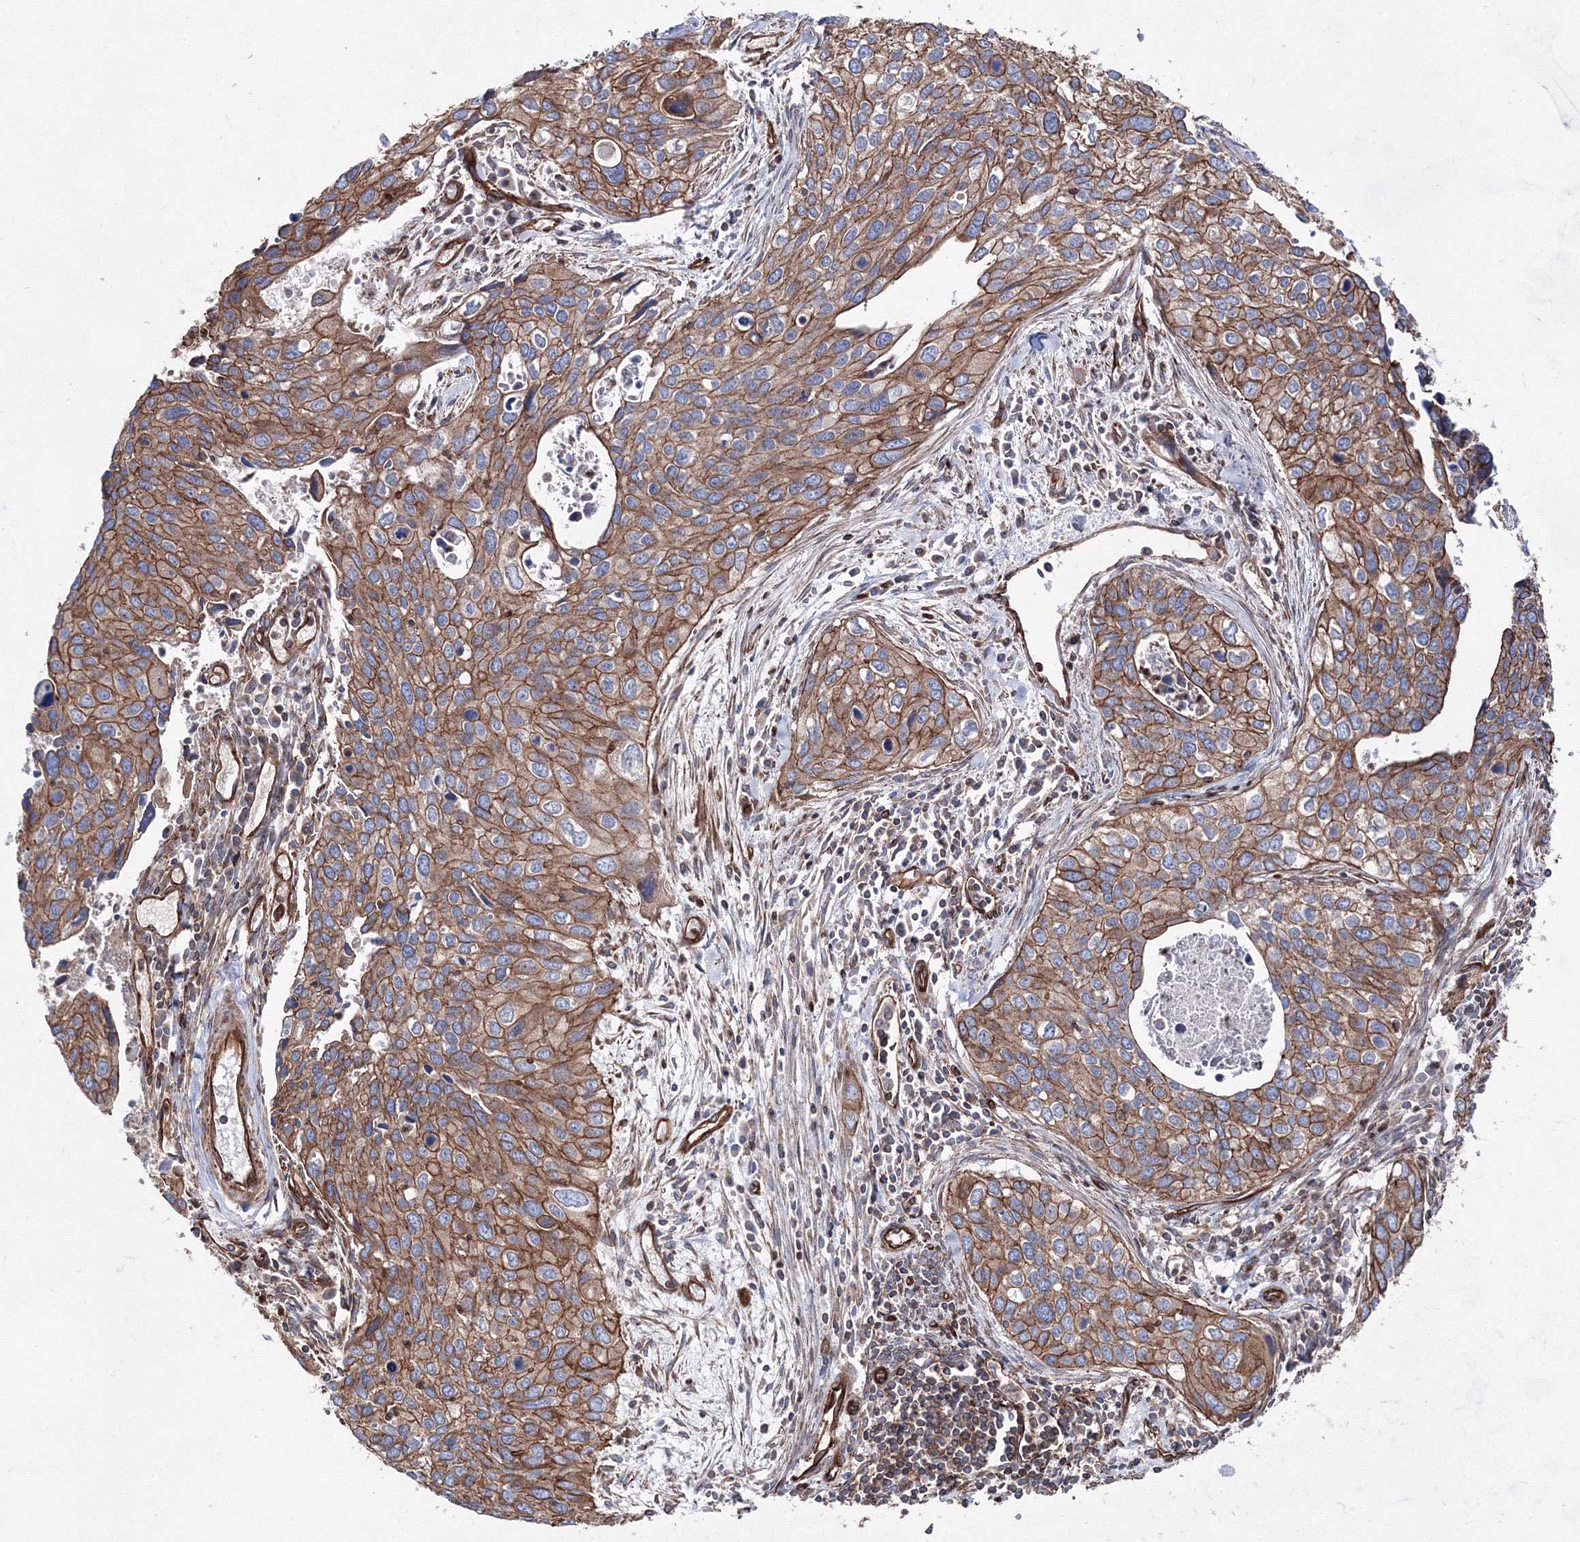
{"staining": {"intensity": "moderate", "quantity": ">75%", "location": "cytoplasmic/membranous"}, "tissue": "cervical cancer", "cell_type": "Tumor cells", "image_type": "cancer", "snomed": [{"axis": "morphology", "description": "Squamous cell carcinoma, NOS"}, {"axis": "topography", "description": "Cervix"}], "caption": "Immunohistochemistry (IHC) image of neoplastic tissue: cervical cancer stained using immunohistochemistry reveals medium levels of moderate protein expression localized specifically in the cytoplasmic/membranous of tumor cells, appearing as a cytoplasmic/membranous brown color.", "gene": "ANKRD37", "patient": {"sex": "female", "age": 55}}